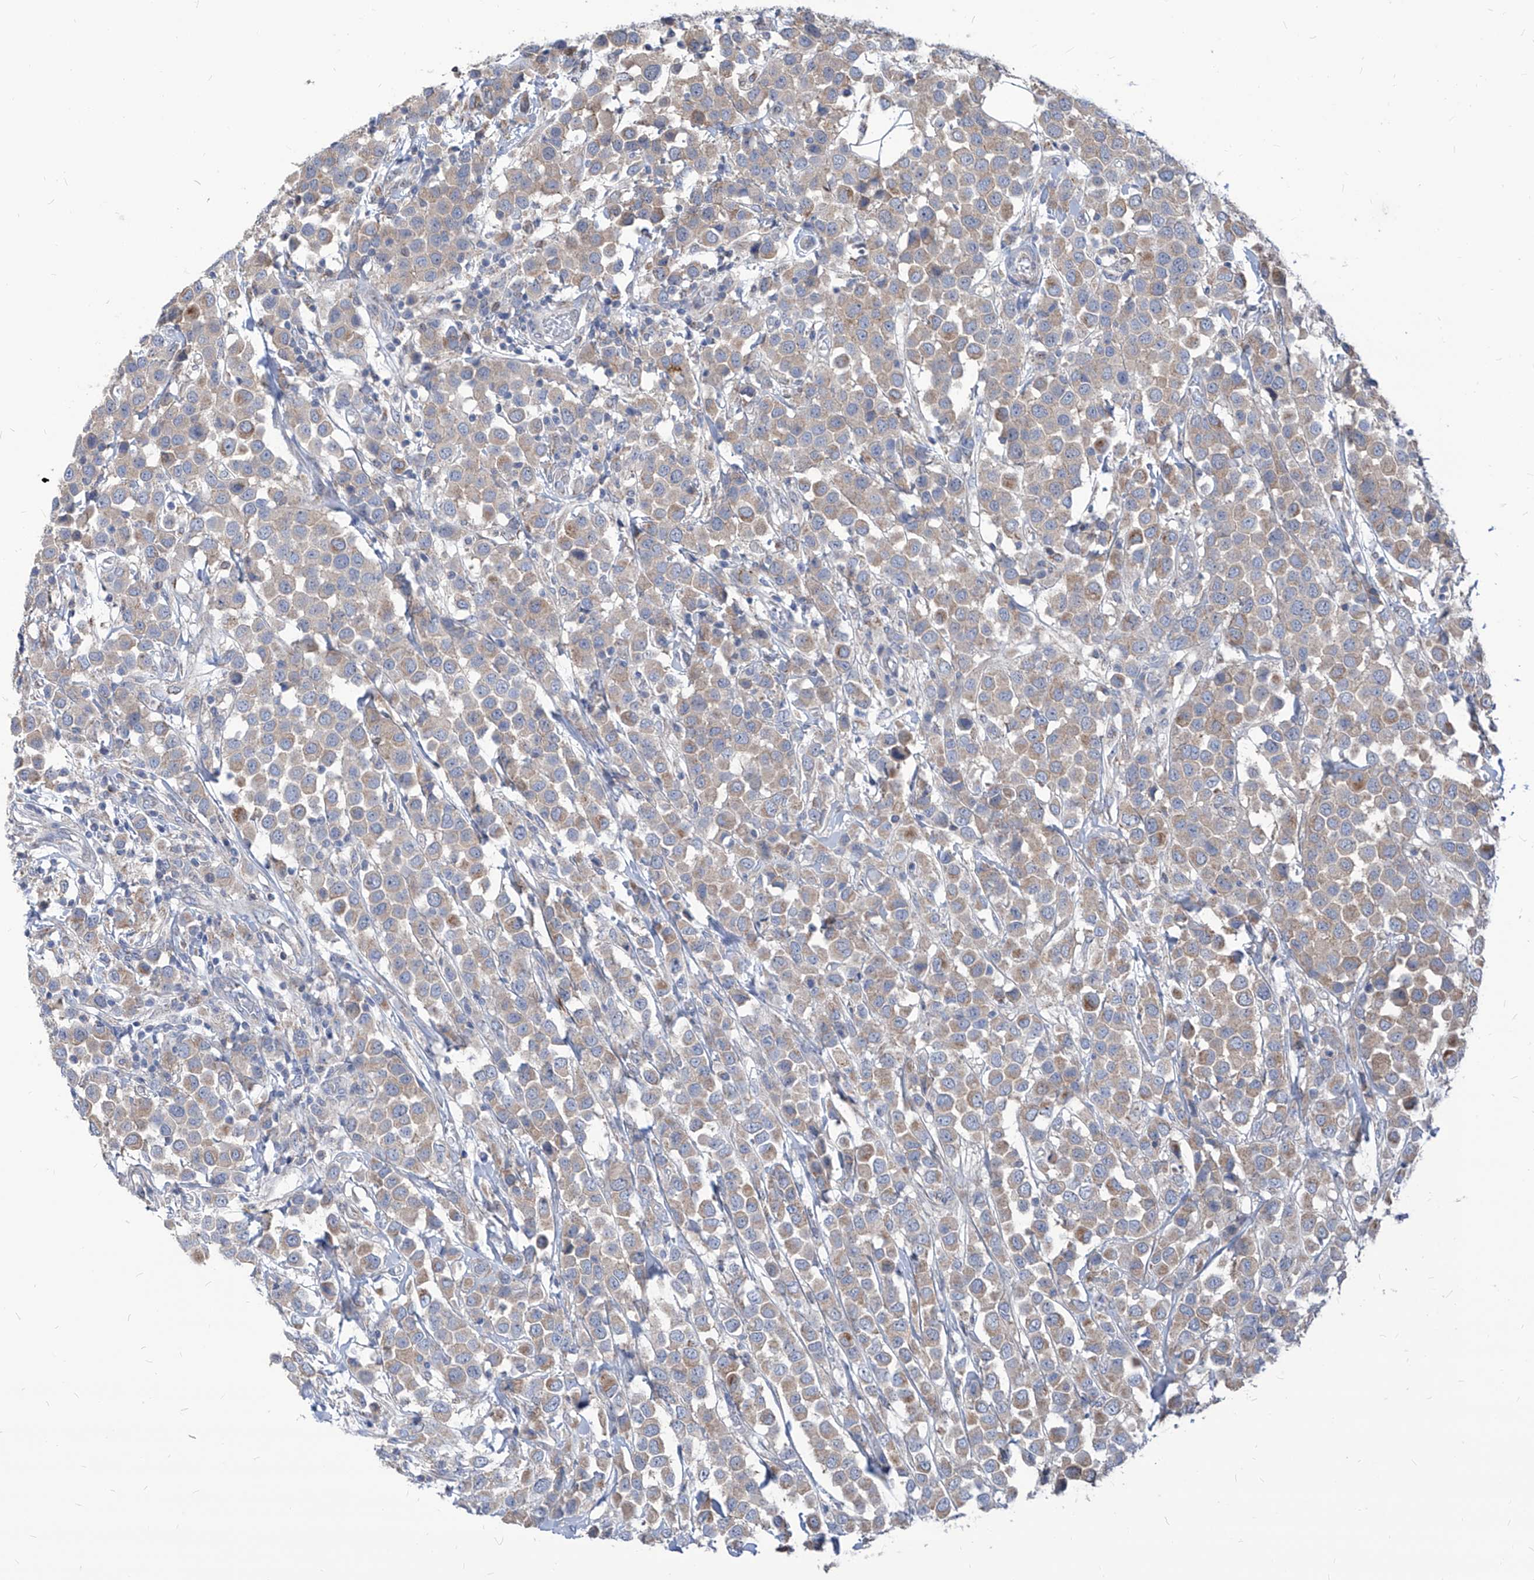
{"staining": {"intensity": "moderate", "quantity": "<25%", "location": "cytoplasmic/membranous"}, "tissue": "breast cancer", "cell_type": "Tumor cells", "image_type": "cancer", "snomed": [{"axis": "morphology", "description": "Duct carcinoma"}, {"axis": "topography", "description": "Breast"}], "caption": "Invasive ductal carcinoma (breast) tissue exhibits moderate cytoplasmic/membranous staining in approximately <25% of tumor cells, visualized by immunohistochemistry. (DAB IHC with brightfield microscopy, high magnification).", "gene": "AGPS", "patient": {"sex": "female", "age": 61}}